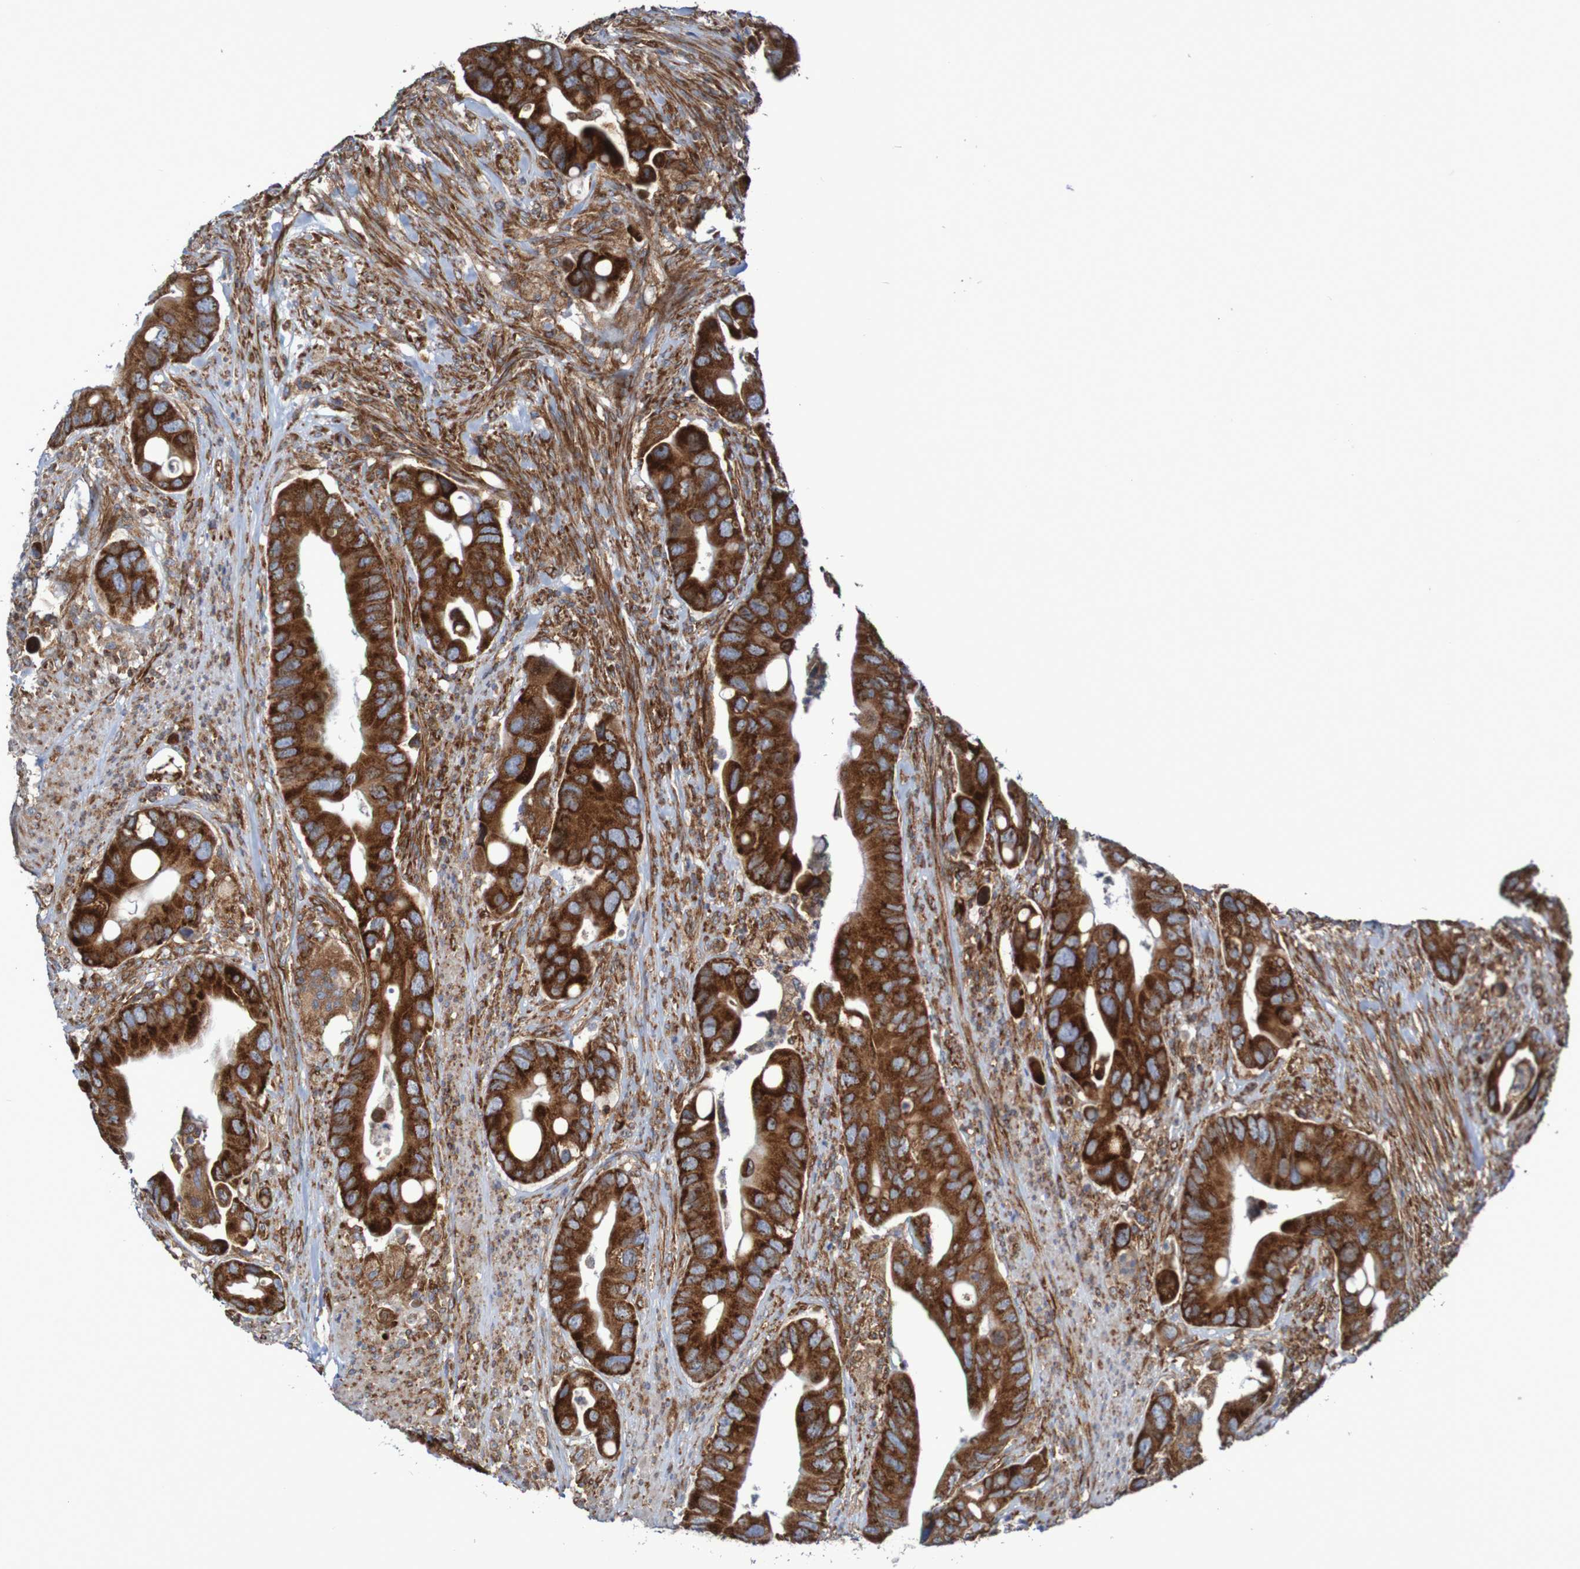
{"staining": {"intensity": "strong", "quantity": ">75%", "location": "cytoplasmic/membranous"}, "tissue": "colorectal cancer", "cell_type": "Tumor cells", "image_type": "cancer", "snomed": [{"axis": "morphology", "description": "Adenocarcinoma, NOS"}, {"axis": "topography", "description": "Rectum"}], "caption": "Tumor cells display high levels of strong cytoplasmic/membranous expression in approximately >75% of cells in colorectal adenocarcinoma.", "gene": "FXR2", "patient": {"sex": "female", "age": 57}}